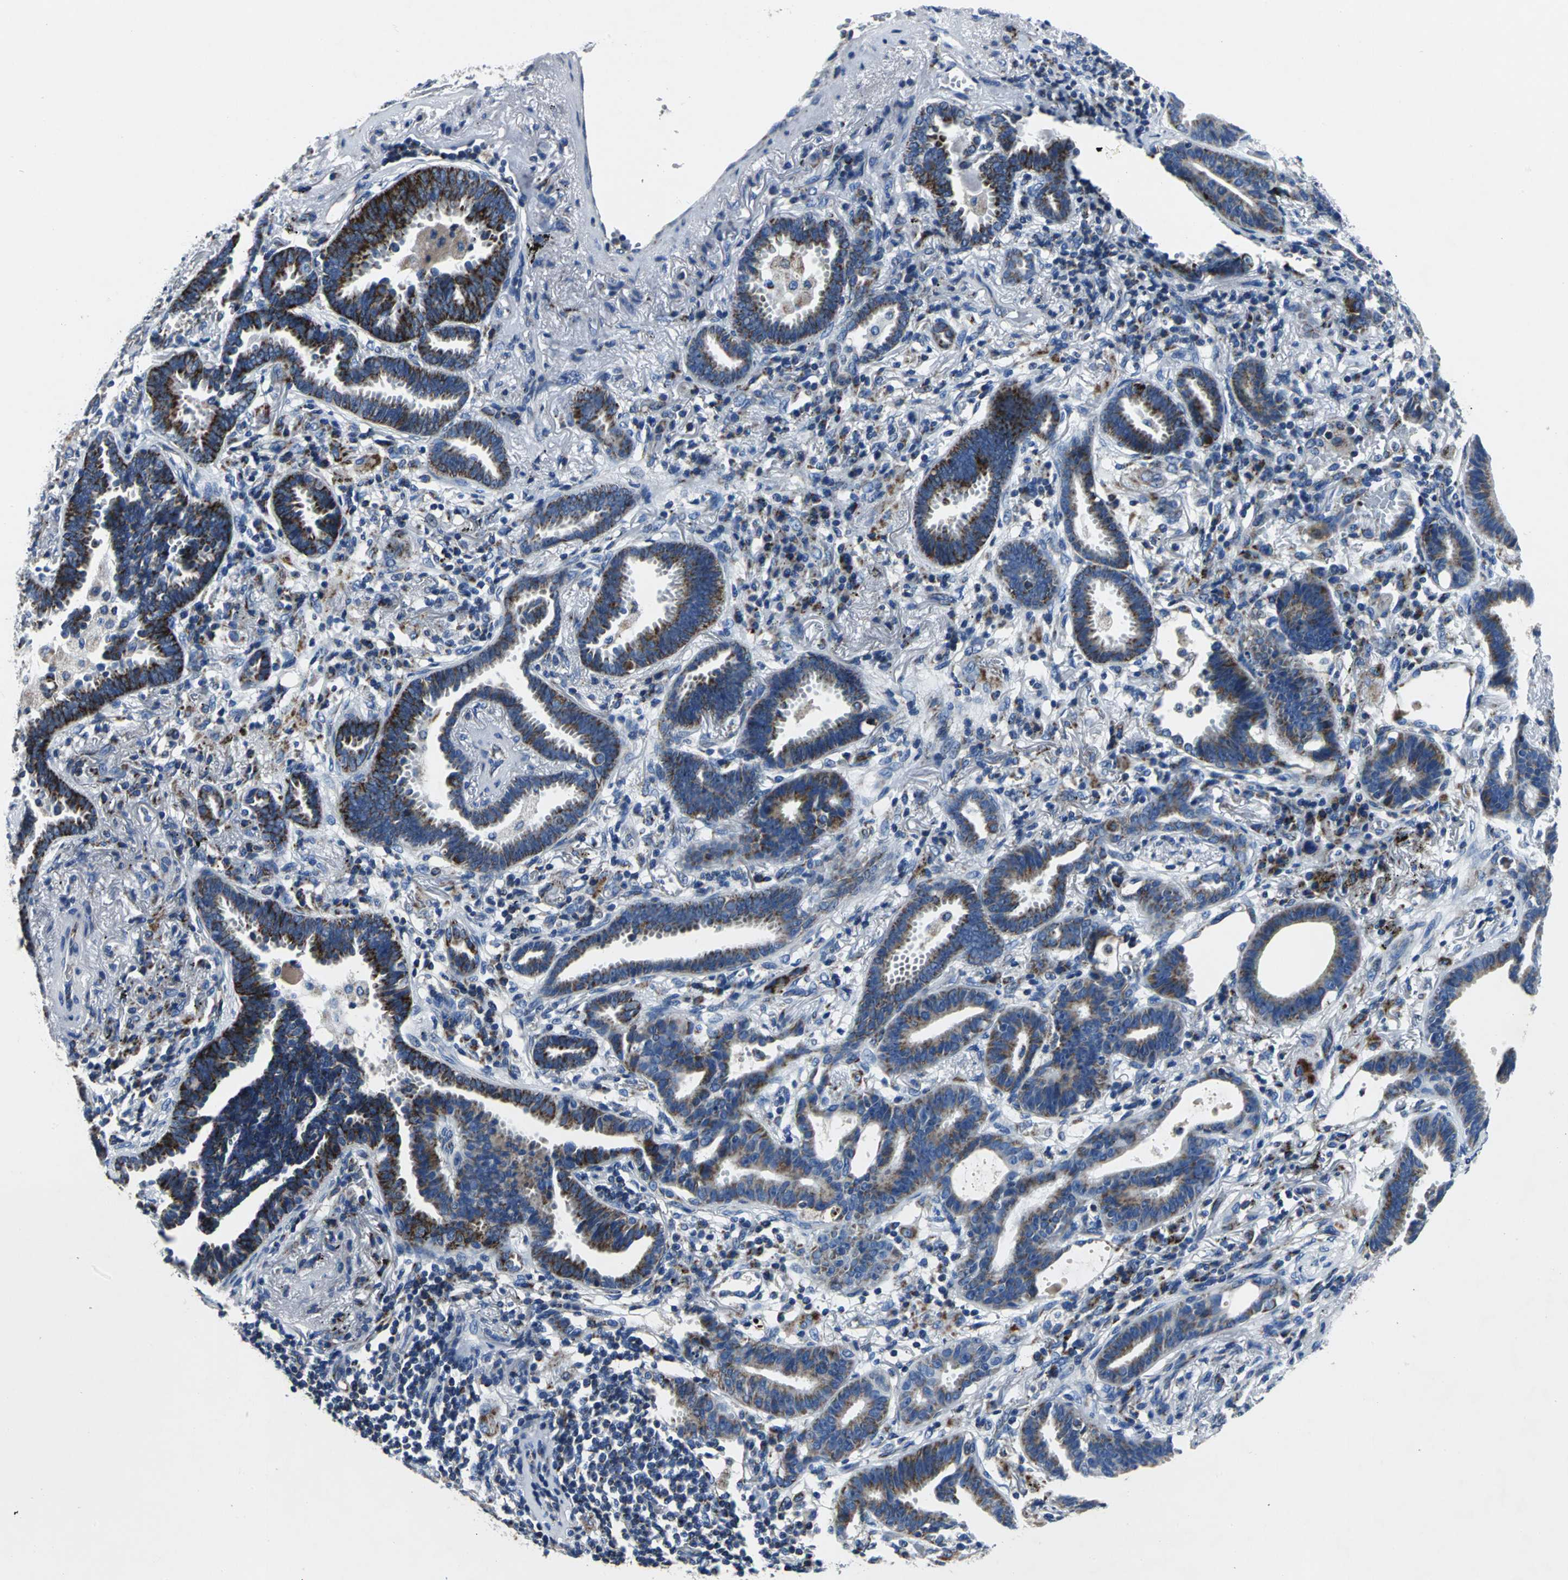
{"staining": {"intensity": "strong", "quantity": ">75%", "location": "cytoplasmic/membranous"}, "tissue": "lung cancer", "cell_type": "Tumor cells", "image_type": "cancer", "snomed": [{"axis": "morphology", "description": "Adenocarcinoma, NOS"}, {"axis": "topography", "description": "Lung"}], "caption": "Lung cancer (adenocarcinoma) tissue shows strong cytoplasmic/membranous positivity in about >75% of tumor cells", "gene": "IFI6", "patient": {"sex": "female", "age": 64}}